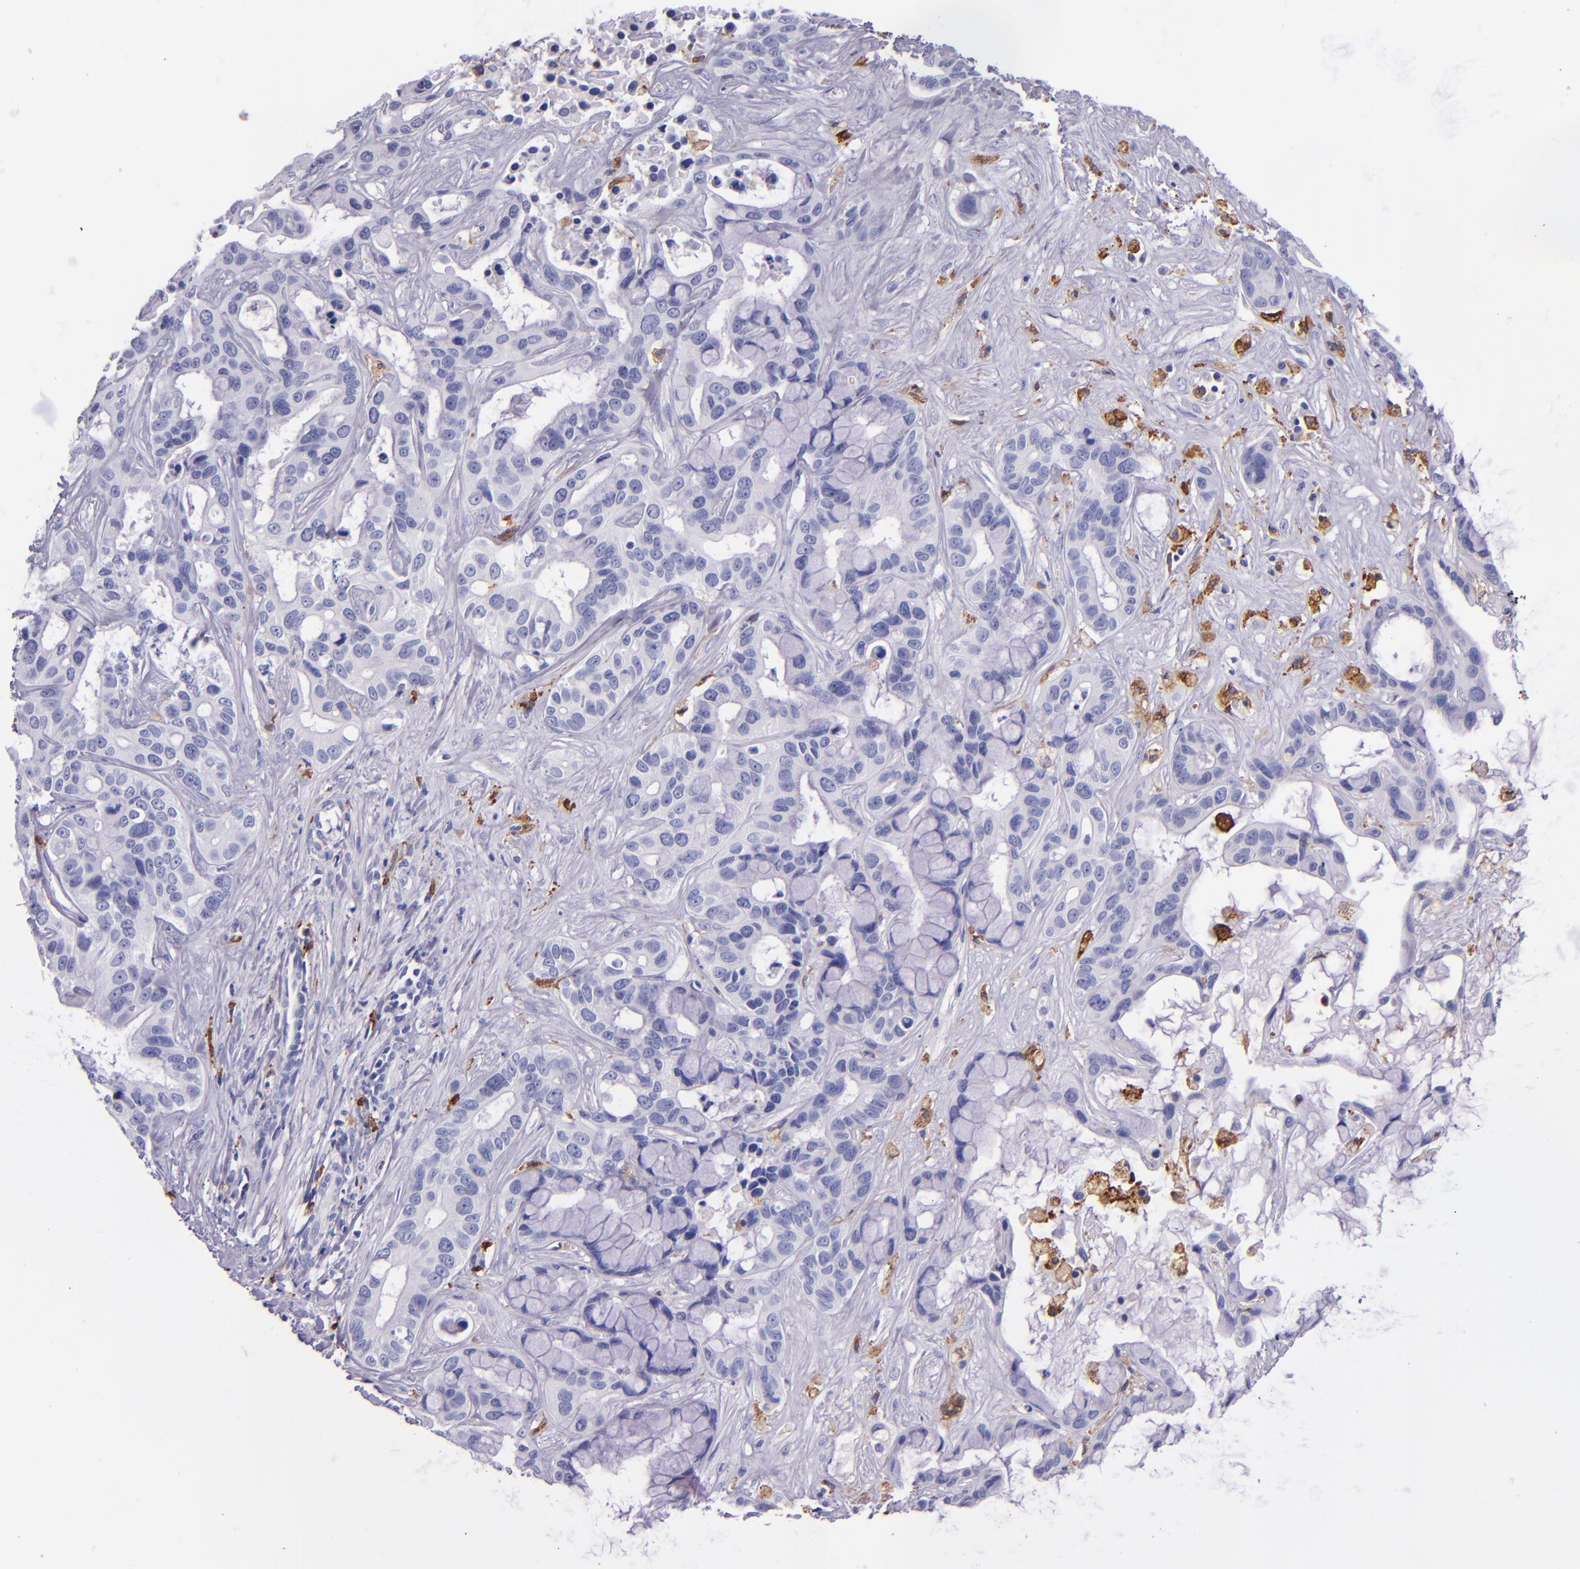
{"staining": {"intensity": "negative", "quantity": "none", "location": "none"}, "tissue": "liver cancer", "cell_type": "Tumor cells", "image_type": "cancer", "snomed": [{"axis": "morphology", "description": "Cholangiocarcinoma"}, {"axis": "topography", "description": "Liver"}], "caption": "A histopathology image of liver cancer stained for a protein reveals no brown staining in tumor cells. The staining is performed using DAB brown chromogen with nuclei counter-stained in using hematoxylin.", "gene": "CD163", "patient": {"sex": "female", "age": 65}}